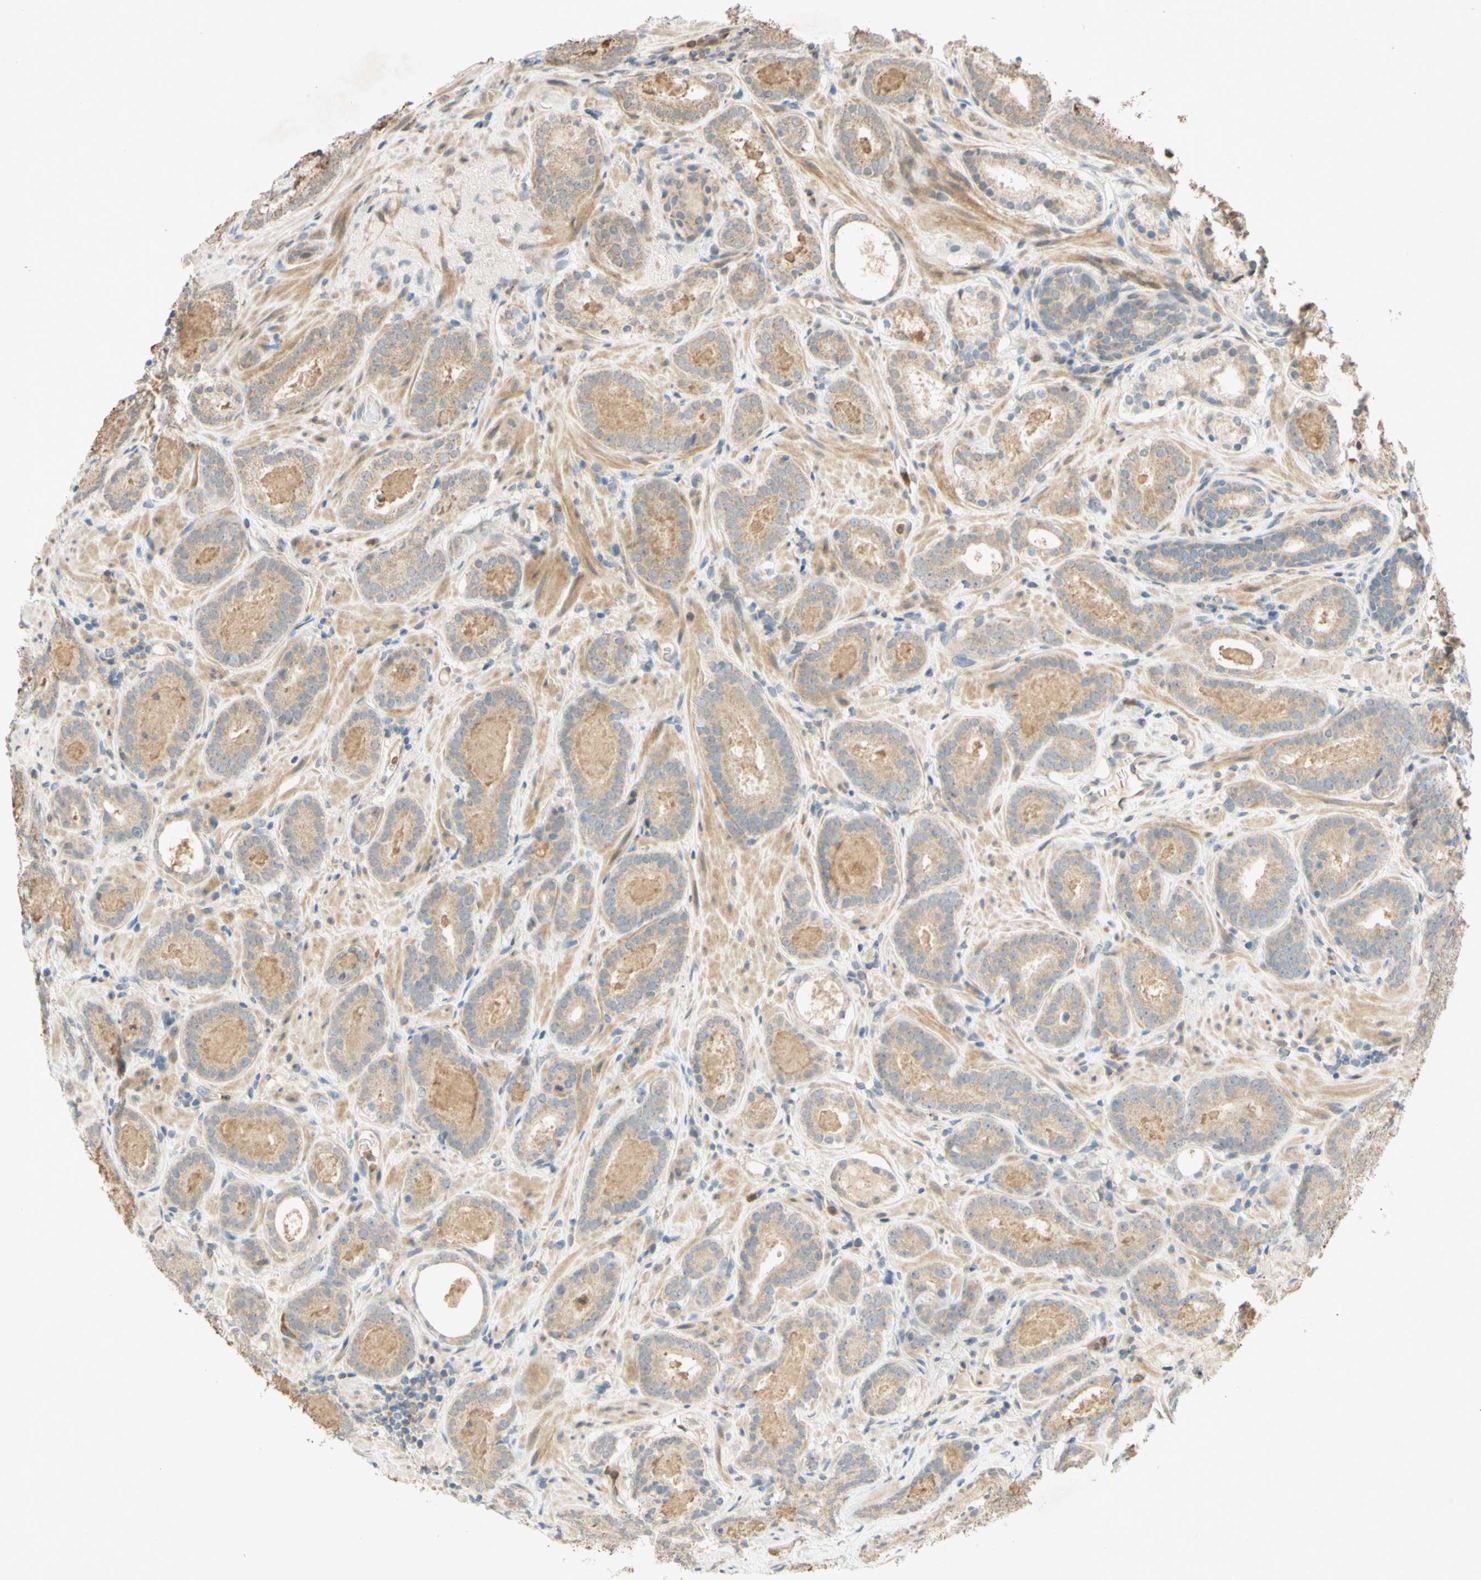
{"staining": {"intensity": "moderate", "quantity": ">75%", "location": "cytoplasmic/membranous"}, "tissue": "prostate cancer", "cell_type": "Tumor cells", "image_type": "cancer", "snomed": [{"axis": "morphology", "description": "Adenocarcinoma, Low grade"}, {"axis": "topography", "description": "Prostate"}], "caption": "DAB (3,3'-diaminobenzidine) immunohistochemical staining of human prostate cancer shows moderate cytoplasmic/membranous protein staining in approximately >75% of tumor cells. Using DAB (brown) and hematoxylin (blue) stains, captured at high magnification using brightfield microscopy.", "gene": "GATA1", "patient": {"sex": "male", "age": 69}}